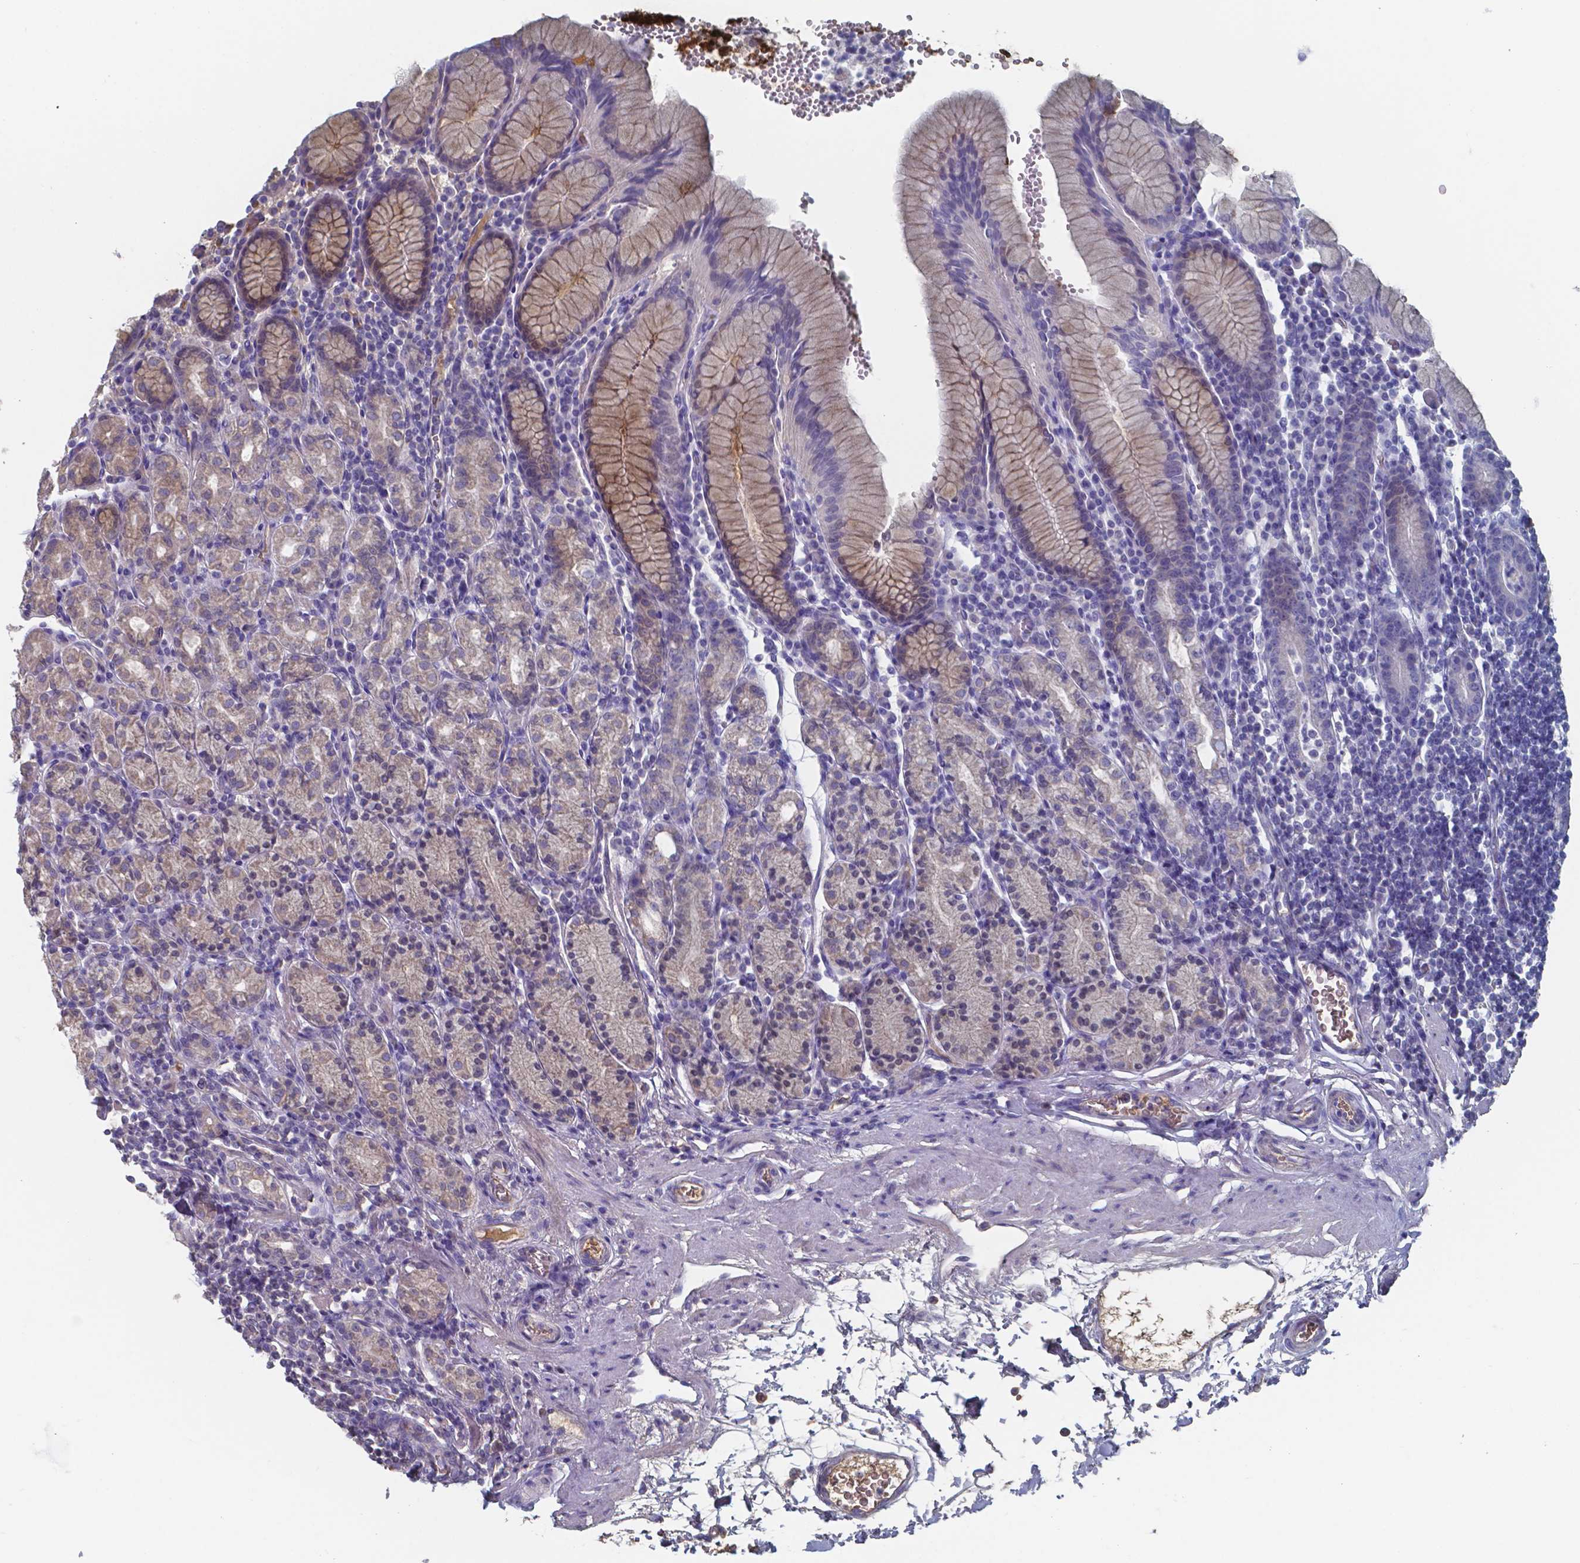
{"staining": {"intensity": "weak", "quantity": "25%-75%", "location": "cytoplasmic/membranous"}, "tissue": "stomach", "cell_type": "Glandular cells", "image_type": "normal", "snomed": [{"axis": "morphology", "description": "Normal tissue, NOS"}, {"axis": "topography", "description": "Stomach, upper"}, {"axis": "topography", "description": "Stomach"}], "caption": "Unremarkable stomach displays weak cytoplasmic/membranous staining in approximately 25%-75% of glandular cells, visualized by immunohistochemistry. (Stains: DAB in brown, nuclei in blue, Microscopy: brightfield microscopy at high magnification).", "gene": "BTBD17", "patient": {"sex": "male", "age": 62}}